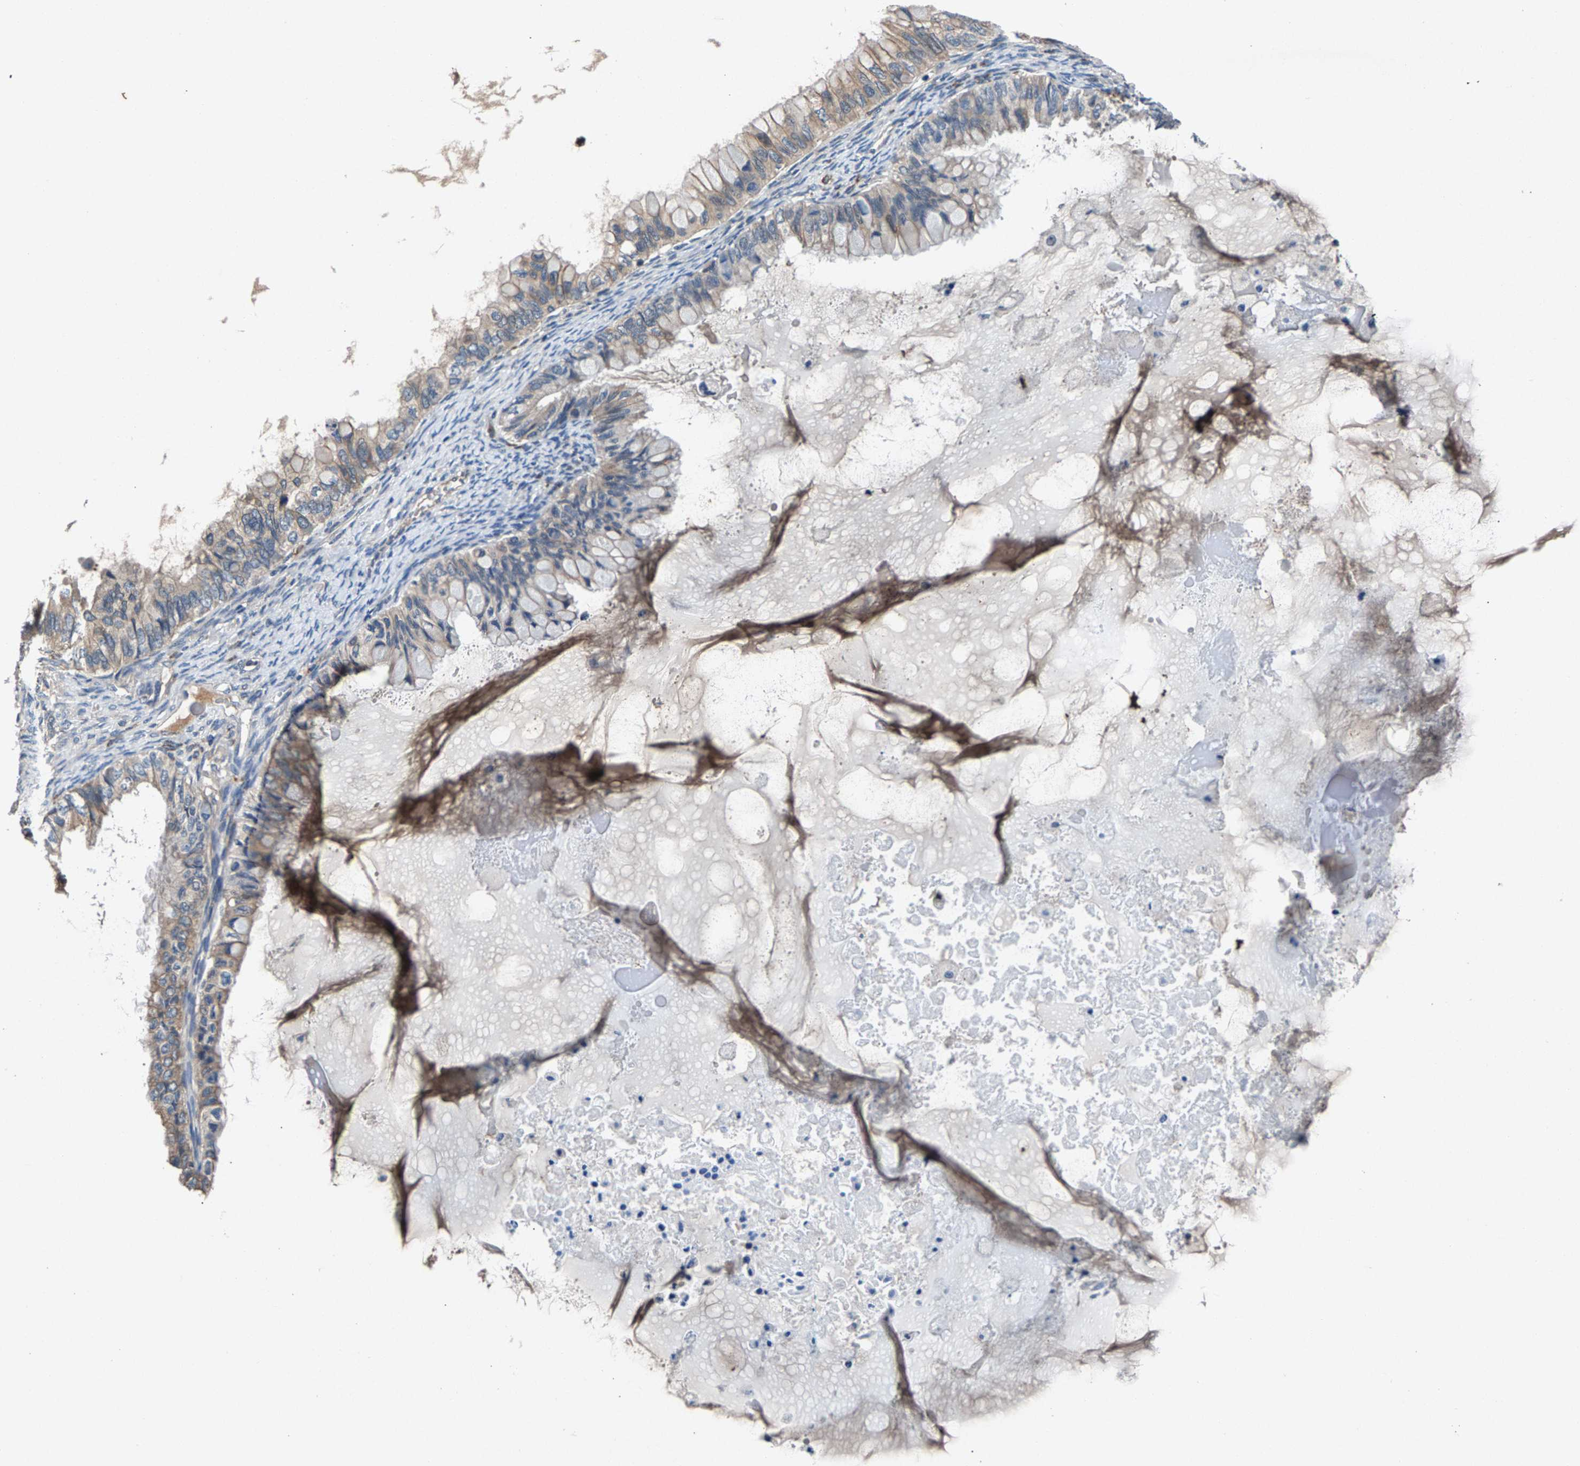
{"staining": {"intensity": "weak", "quantity": "25%-75%", "location": "cytoplasmic/membranous"}, "tissue": "ovarian cancer", "cell_type": "Tumor cells", "image_type": "cancer", "snomed": [{"axis": "morphology", "description": "Cystadenocarcinoma, mucinous, NOS"}, {"axis": "topography", "description": "Ovary"}], "caption": "DAB immunohistochemical staining of ovarian cancer demonstrates weak cytoplasmic/membranous protein positivity in about 25%-75% of tumor cells.", "gene": "PRXL2C", "patient": {"sex": "female", "age": 80}}